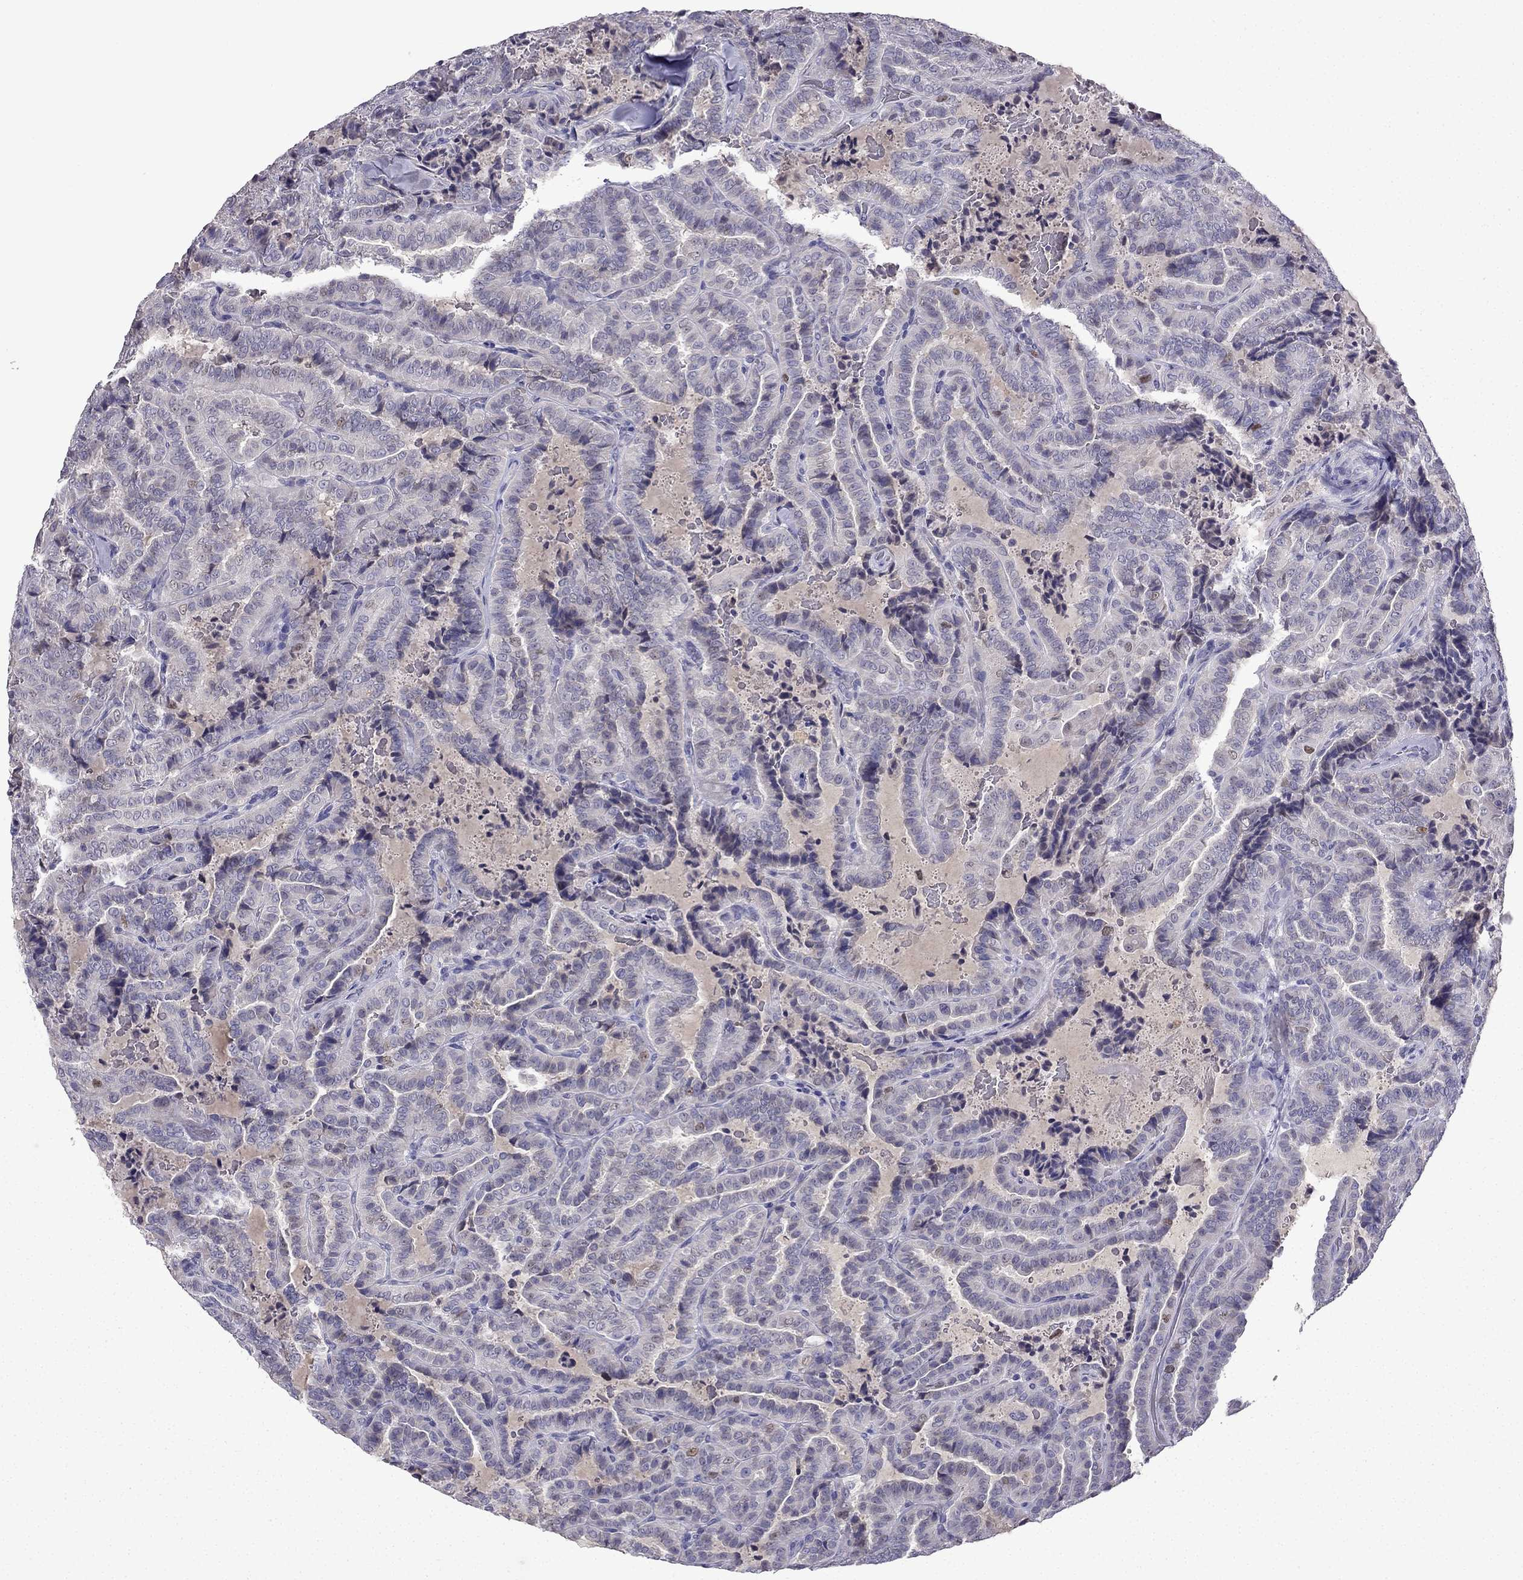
{"staining": {"intensity": "negative", "quantity": "none", "location": "none"}, "tissue": "thyroid cancer", "cell_type": "Tumor cells", "image_type": "cancer", "snomed": [{"axis": "morphology", "description": "Papillary adenocarcinoma, NOS"}, {"axis": "topography", "description": "Thyroid gland"}], "caption": "This image is of thyroid cancer stained with IHC to label a protein in brown with the nuclei are counter-stained blue. There is no positivity in tumor cells.", "gene": "UHRF1", "patient": {"sex": "female", "age": 39}}